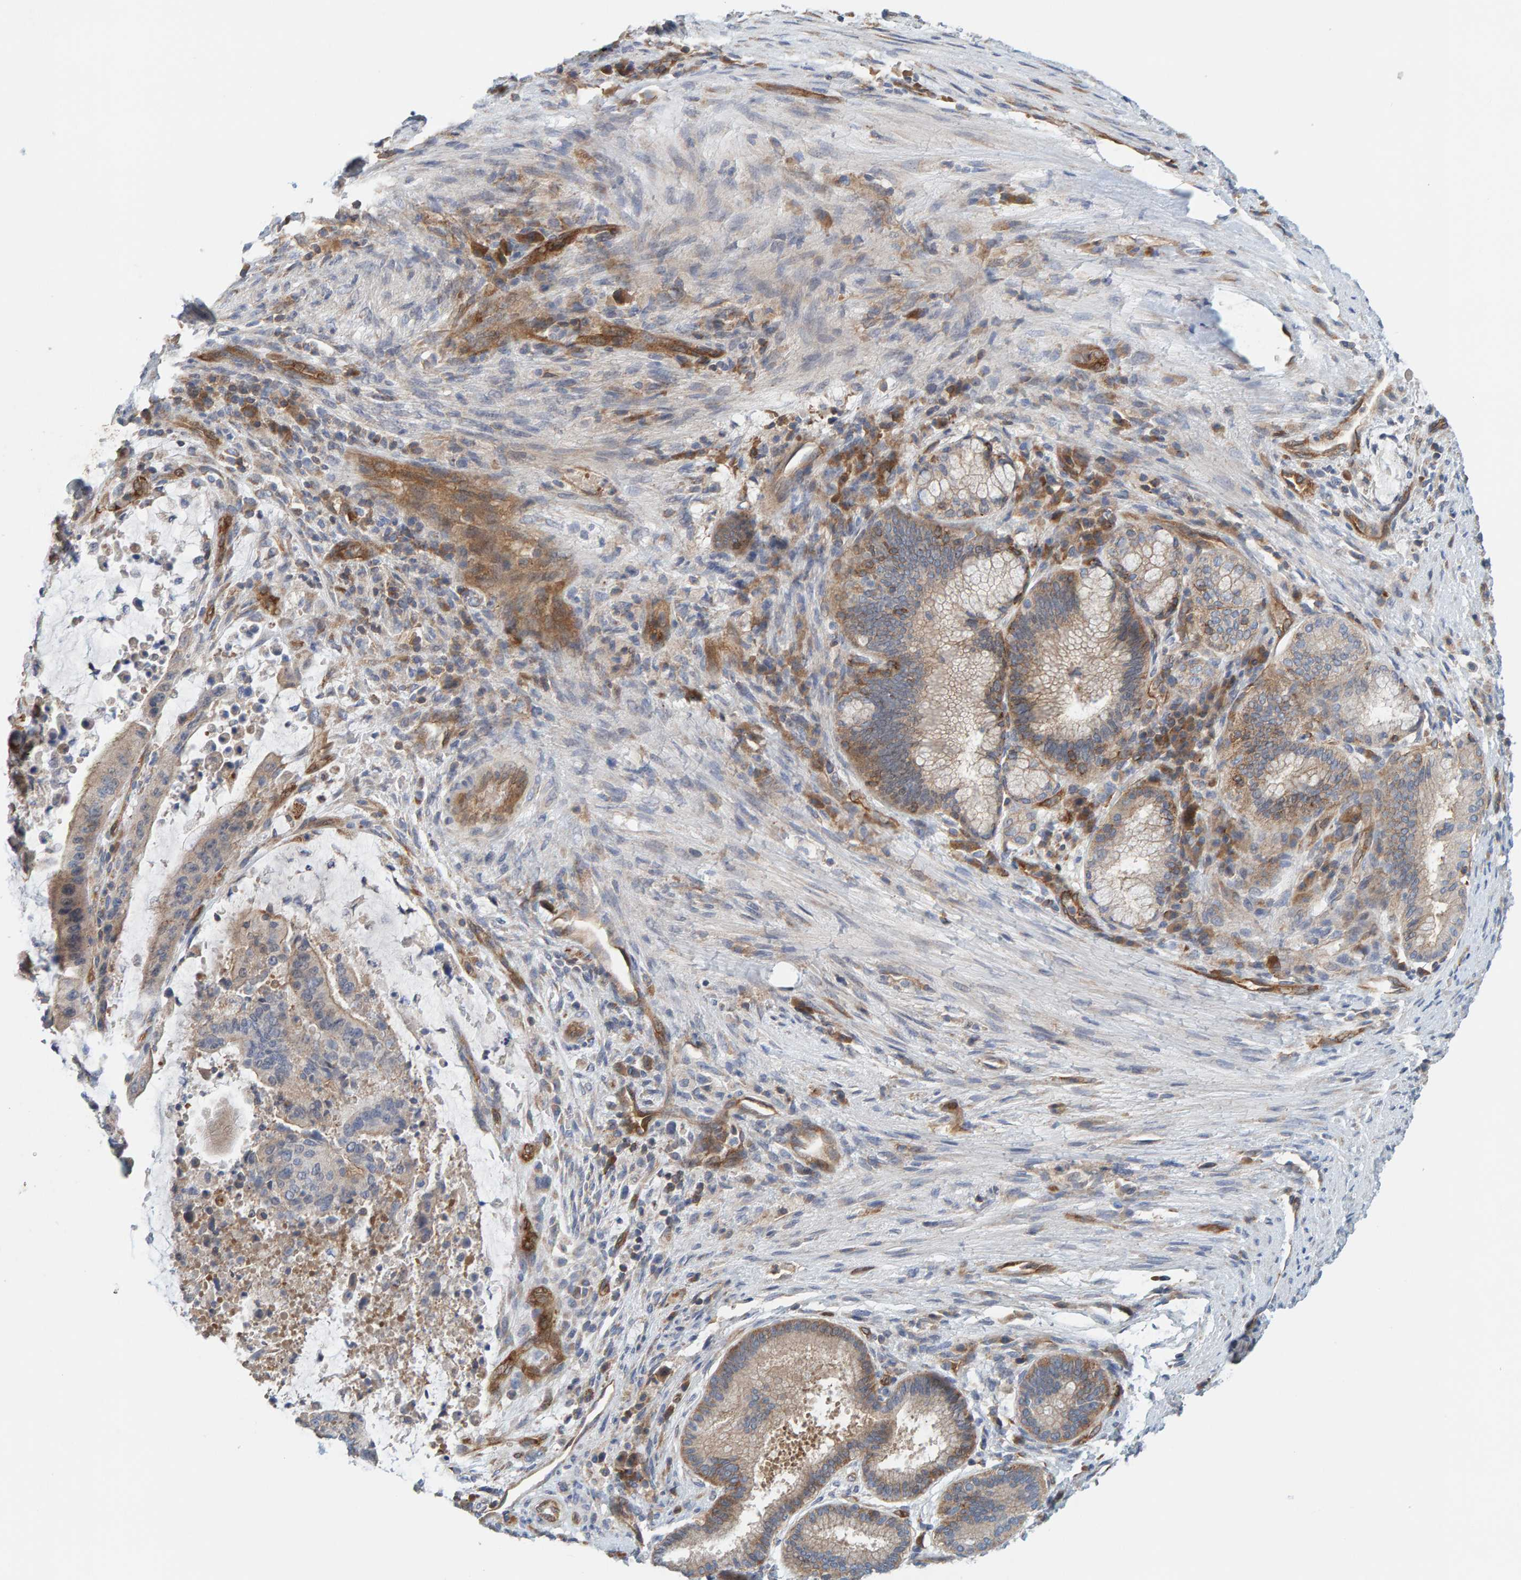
{"staining": {"intensity": "weak", "quantity": "25%-75%", "location": "cytoplasmic/membranous"}, "tissue": "liver cancer", "cell_type": "Tumor cells", "image_type": "cancer", "snomed": [{"axis": "morphology", "description": "Normal tissue, NOS"}, {"axis": "morphology", "description": "Cholangiocarcinoma"}, {"axis": "topography", "description": "Liver"}, {"axis": "topography", "description": "Peripheral nerve tissue"}], "caption": "Liver cancer (cholangiocarcinoma) stained with IHC shows weak cytoplasmic/membranous positivity in about 25%-75% of tumor cells.", "gene": "PRKD2", "patient": {"sex": "female", "age": 73}}